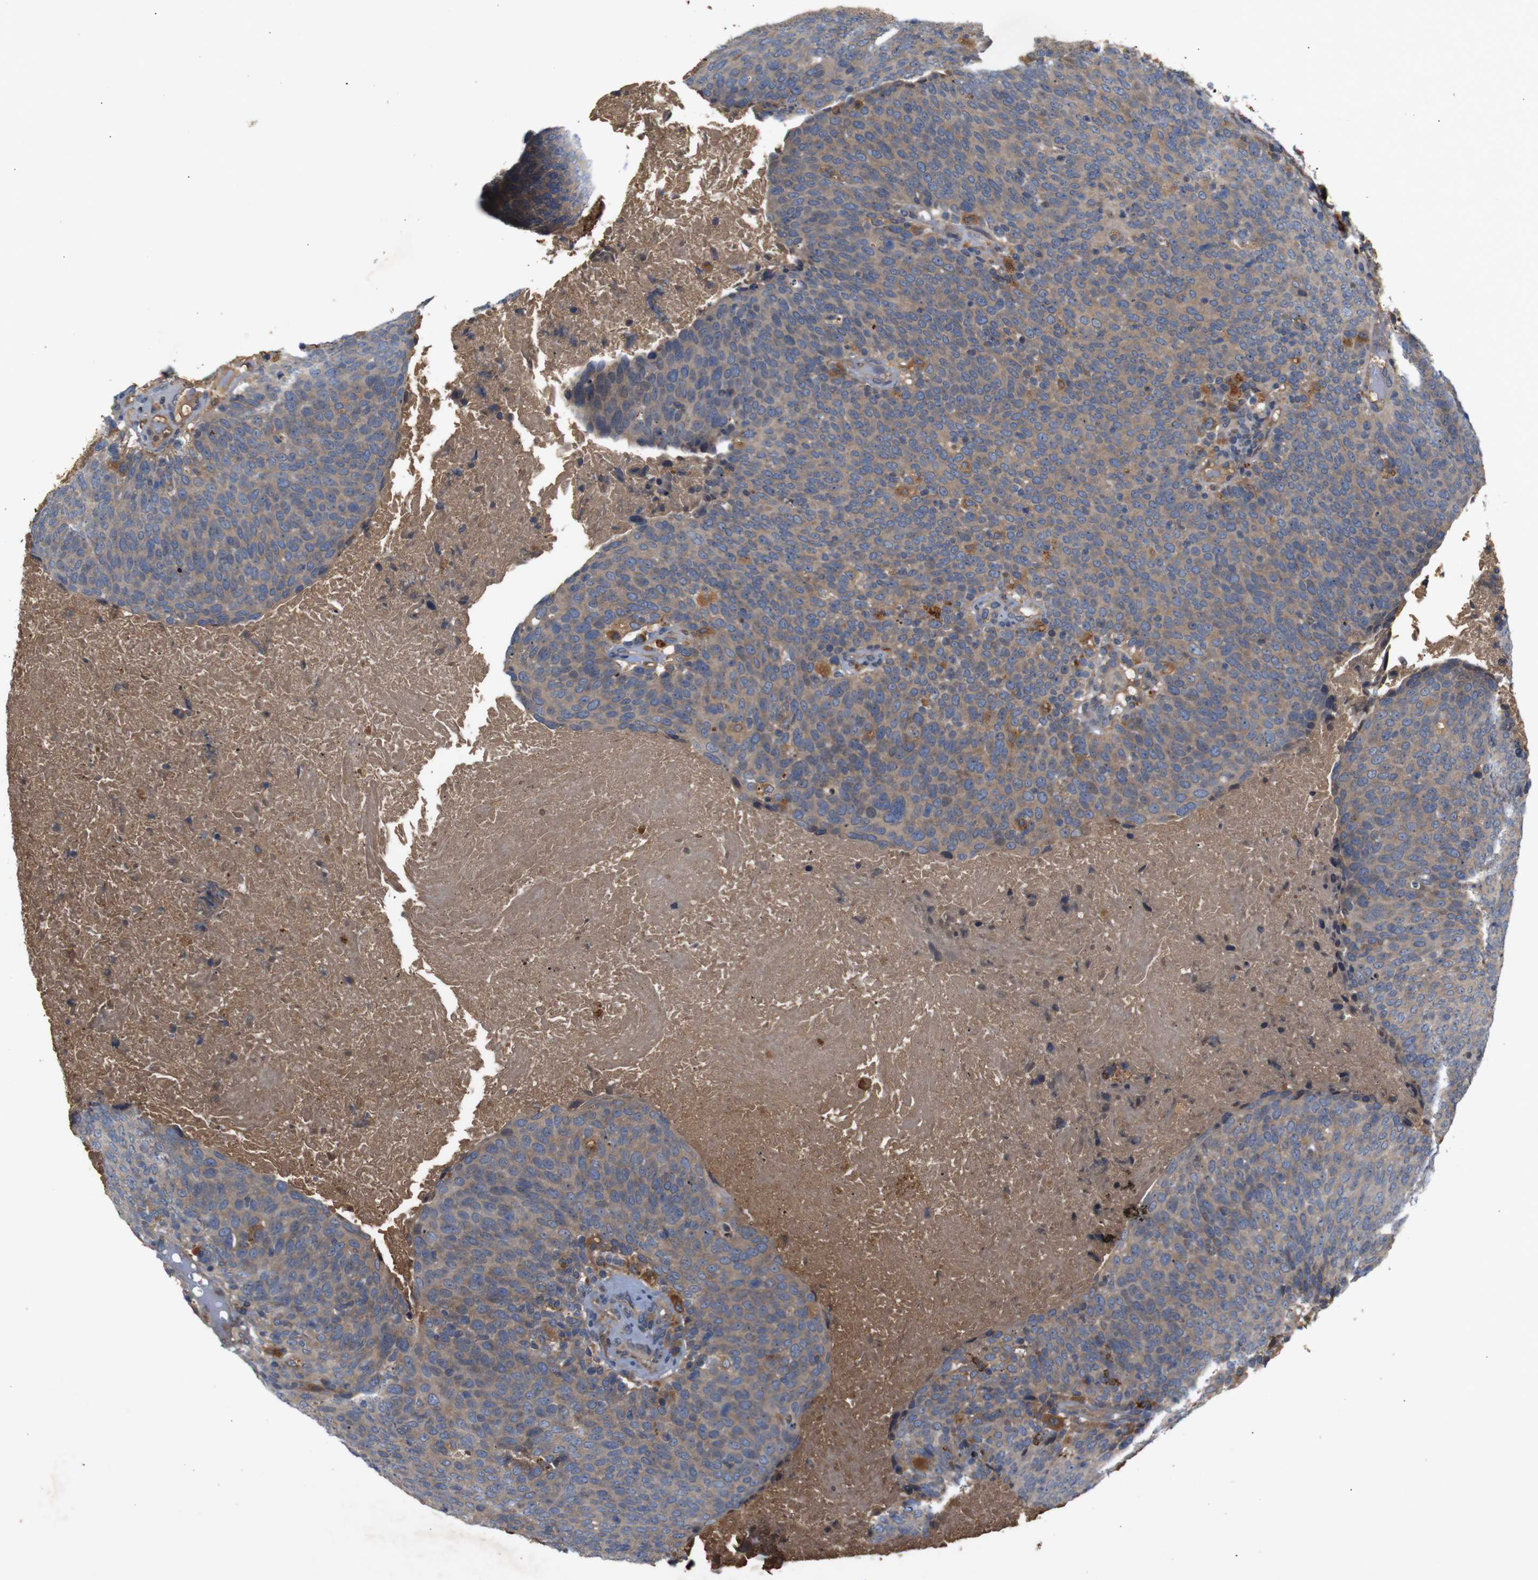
{"staining": {"intensity": "moderate", "quantity": ">75%", "location": "cytoplasmic/membranous"}, "tissue": "head and neck cancer", "cell_type": "Tumor cells", "image_type": "cancer", "snomed": [{"axis": "morphology", "description": "Squamous cell carcinoma, NOS"}, {"axis": "morphology", "description": "Squamous cell carcinoma, metastatic, NOS"}, {"axis": "topography", "description": "Lymph node"}, {"axis": "topography", "description": "Head-Neck"}], "caption": "Protein staining exhibits moderate cytoplasmic/membranous positivity in approximately >75% of tumor cells in head and neck cancer (metastatic squamous cell carcinoma).", "gene": "PTPN1", "patient": {"sex": "male", "age": 62}}